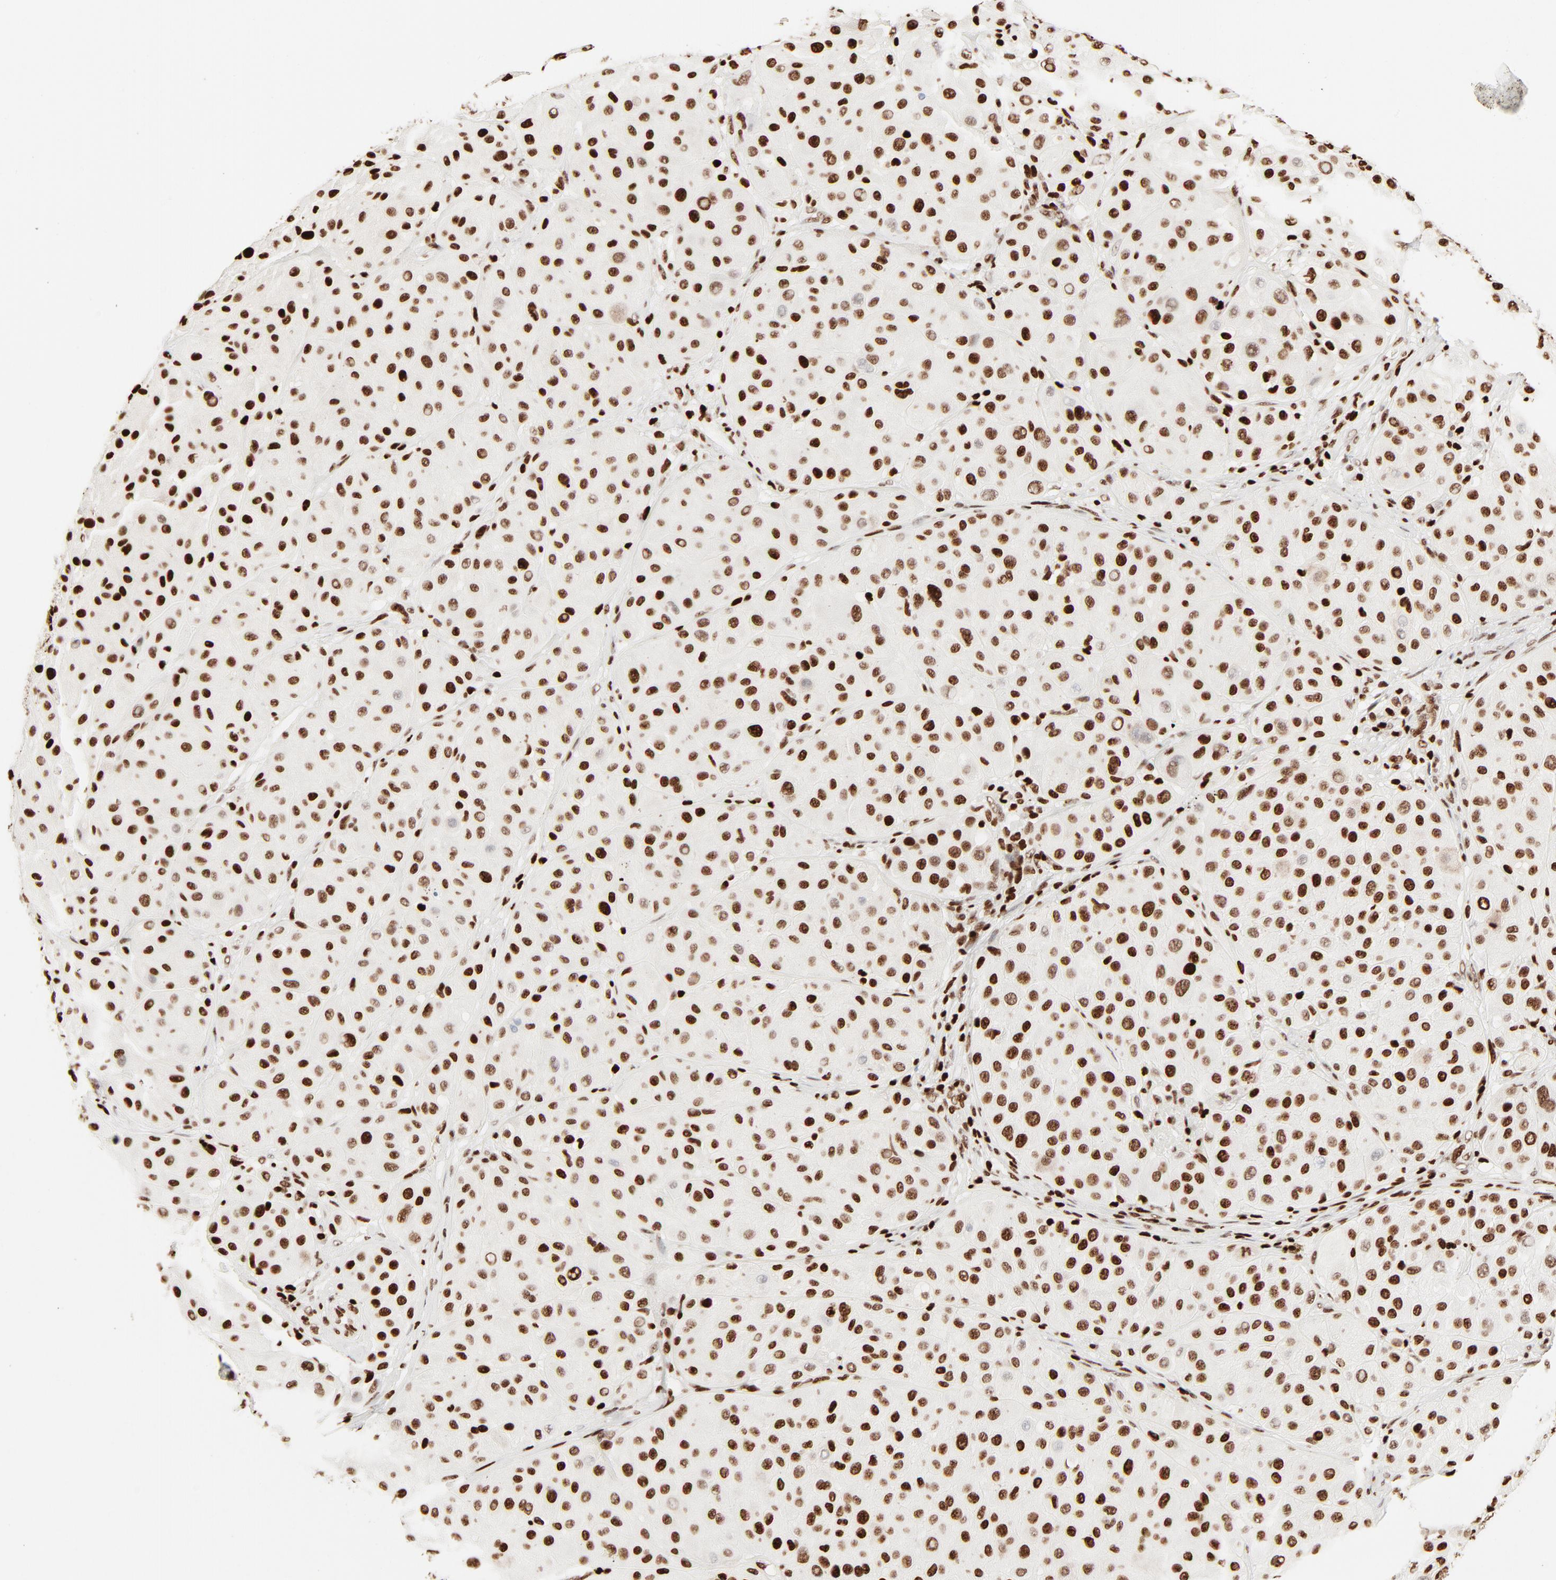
{"staining": {"intensity": "strong", "quantity": ">75%", "location": "nuclear"}, "tissue": "melanoma", "cell_type": "Tumor cells", "image_type": "cancer", "snomed": [{"axis": "morphology", "description": "Normal tissue, NOS"}, {"axis": "morphology", "description": "Malignant melanoma, Metastatic site"}, {"axis": "topography", "description": "Skin"}], "caption": "Immunohistochemical staining of melanoma reveals strong nuclear protein positivity in approximately >75% of tumor cells. Nuclei are stained in blue.", "gene": "HMGB2", "patient": {"sex": "male", "age": 41}}